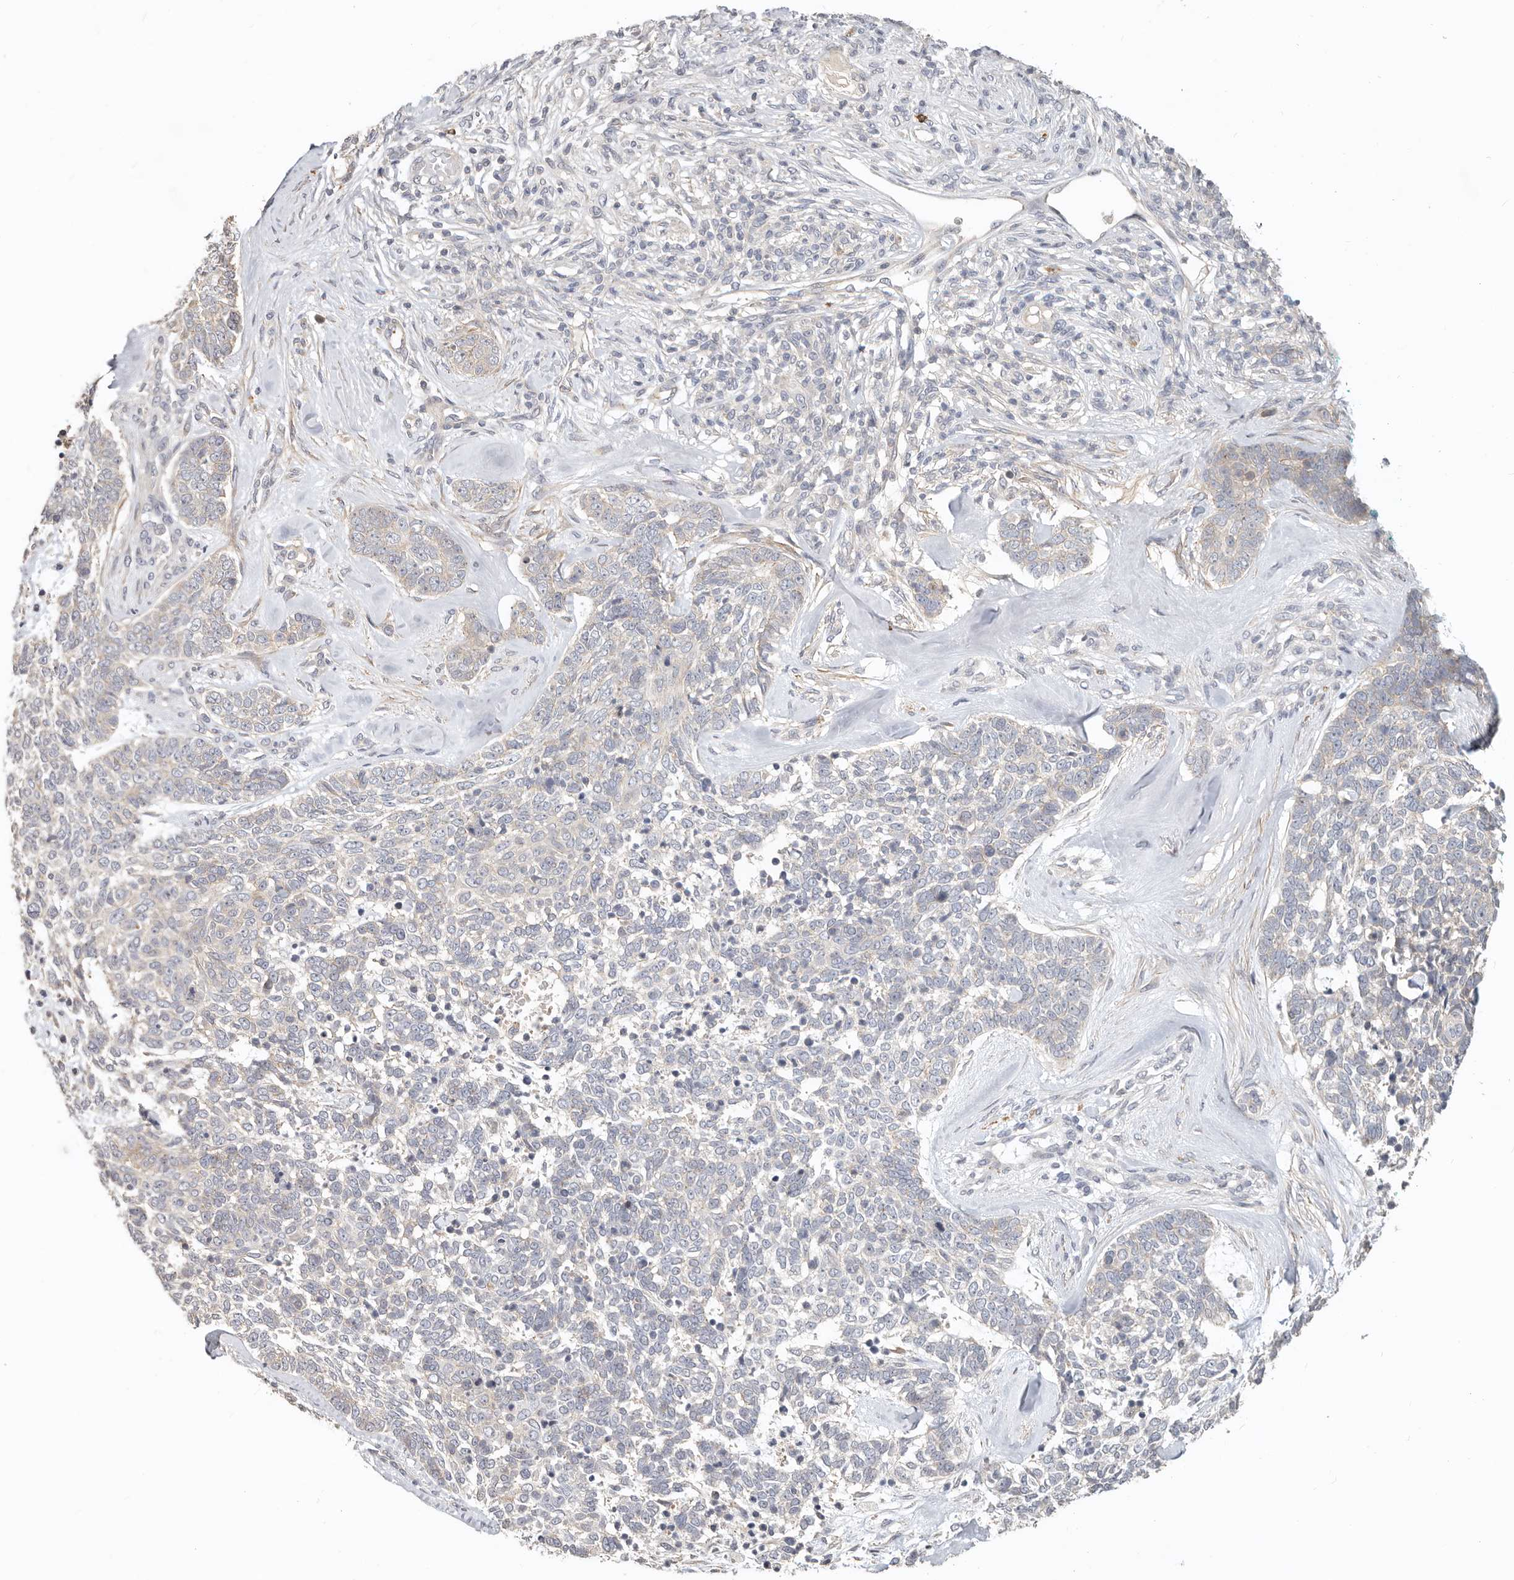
{"staining": {"intensity": "negative", "quantity": "none", "location": "none"}, "tissue": "skin cancer", "cell_type": "Tumor cells", "image_type": "cancer", "snomed": [{"axis": "morphology", "description": "Basal cell carcinoma"}, {"axis": "topography", "description": "Skin"}], "caption": "Protein analysis of skin basal cell carcinoma demonstrates no significant staining in tumor cells.", "gene": "ZRANB1", "patient": {"sex": "female", "age": 81}}